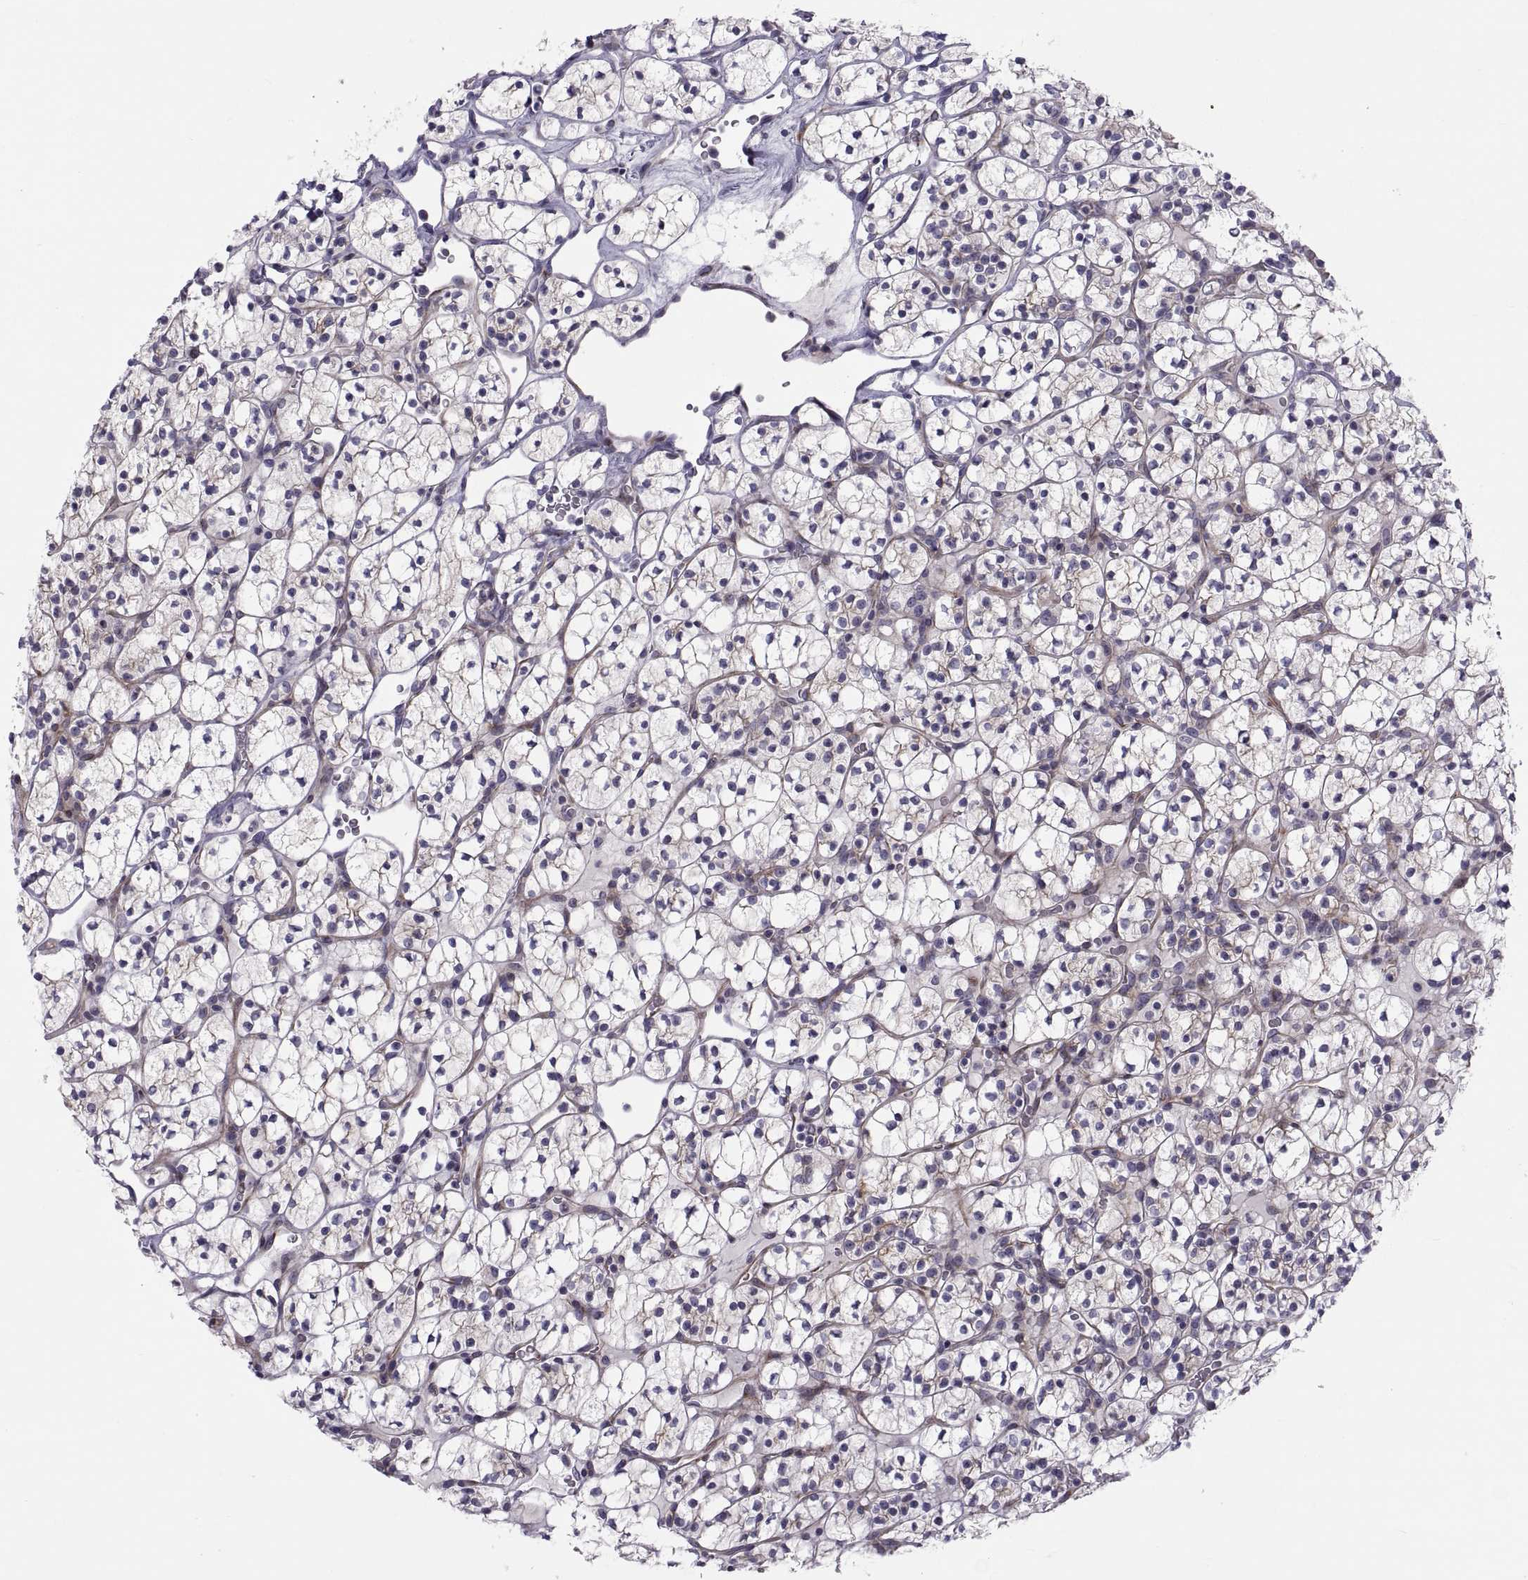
{"staining": {"intensity": "moderate", "quantity": "<25%", "location": "cytoplasmic/membranous"}, "tissue": "renal cancer", "cell_type": "Tumor cells", "image_type": "cancer", "snomed": [{"axis": "morphology", "description": "Adenocarcinoma, NOS"}, {"axis": "topography", "description": "Kidney"}], "caption": "Human adenocarcinoma (renal) stained with a brown dye displays moderate cytoplasmic/membranous positive expression in approximately <25% of tumor cells.", "gene": "TMEM158", "patient": {"sex": "female", "age": 89}}